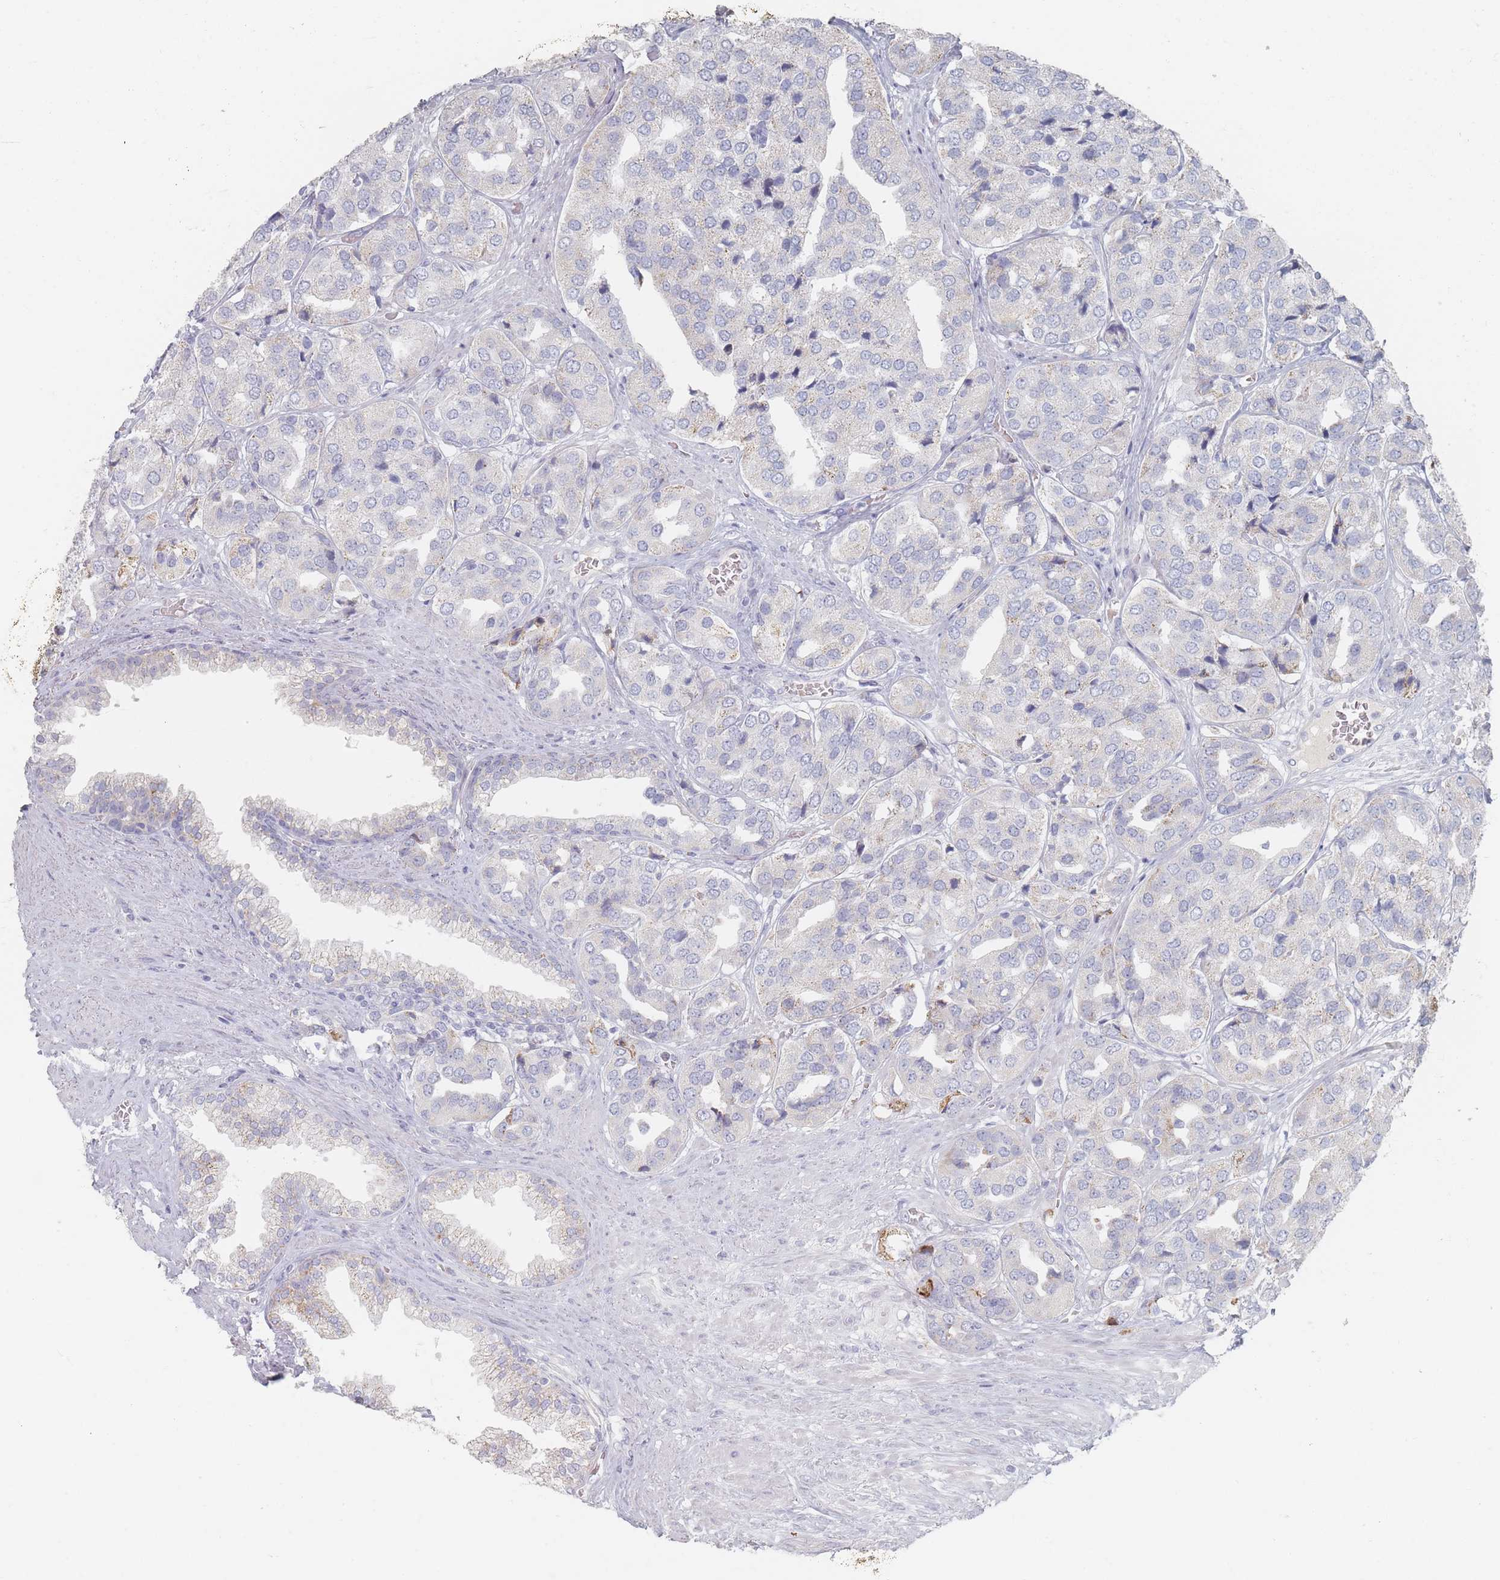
{"staining": {"intensity": "weak", "quantity": "<25%", "location": "cytoplasmic/membranous"}, "tissue": "prostate cancer", "cell_type": "Tumor cells", "image_type": "cancer", "snomed": [{"axis": "morphology", "description": "Adenocarcinoma, High grade"}, {"axis": "topography", "description": "Prostate"}], "caption": "Tumor cells are negative for protein expression in human prostate cancer (adenocarcinoma (high-grade)).", "gene": "HELZ2", "patient": {"sex": "male", "age": 63}}